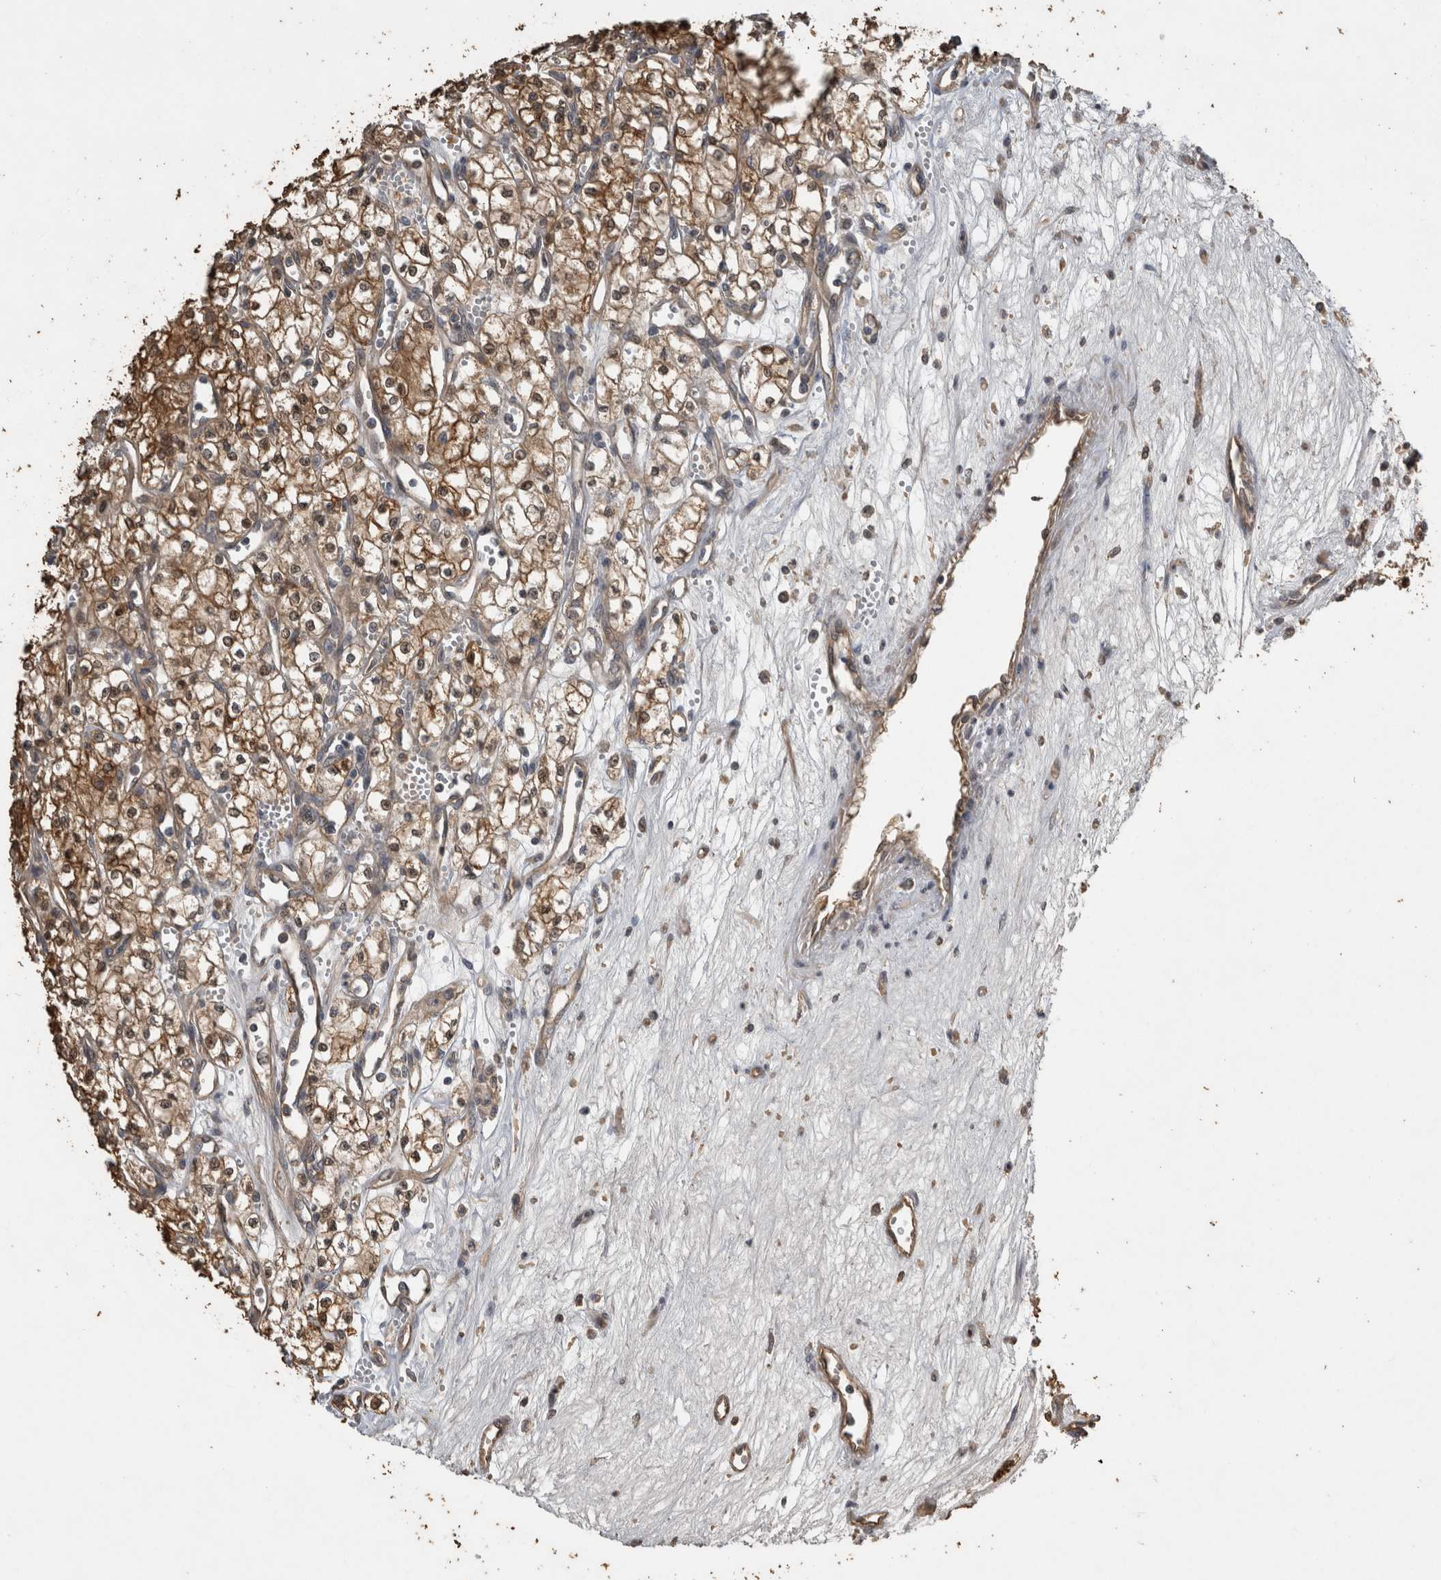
{"staining": {"intensity": "moderate", "quantity": ">75%", "location": "cytoplasmic/membranous"}, "tissue": "renal cancer", "cell_type": "Tumor cells", "image_type": "cancer", "snomed": [{"axis": "morphology", "description": "Adenocarcinoma, NOS"}, {"axis": "topography", "description": "Kidney"}], "caption": "IHC of renal adenocarcinoma exhibits medium levels of moderate cytoplasmic/membranous staining in approximately >75% of tumor cells.", "gene": "RHPN1", "patient": {"sex": "male", "age": 59}}